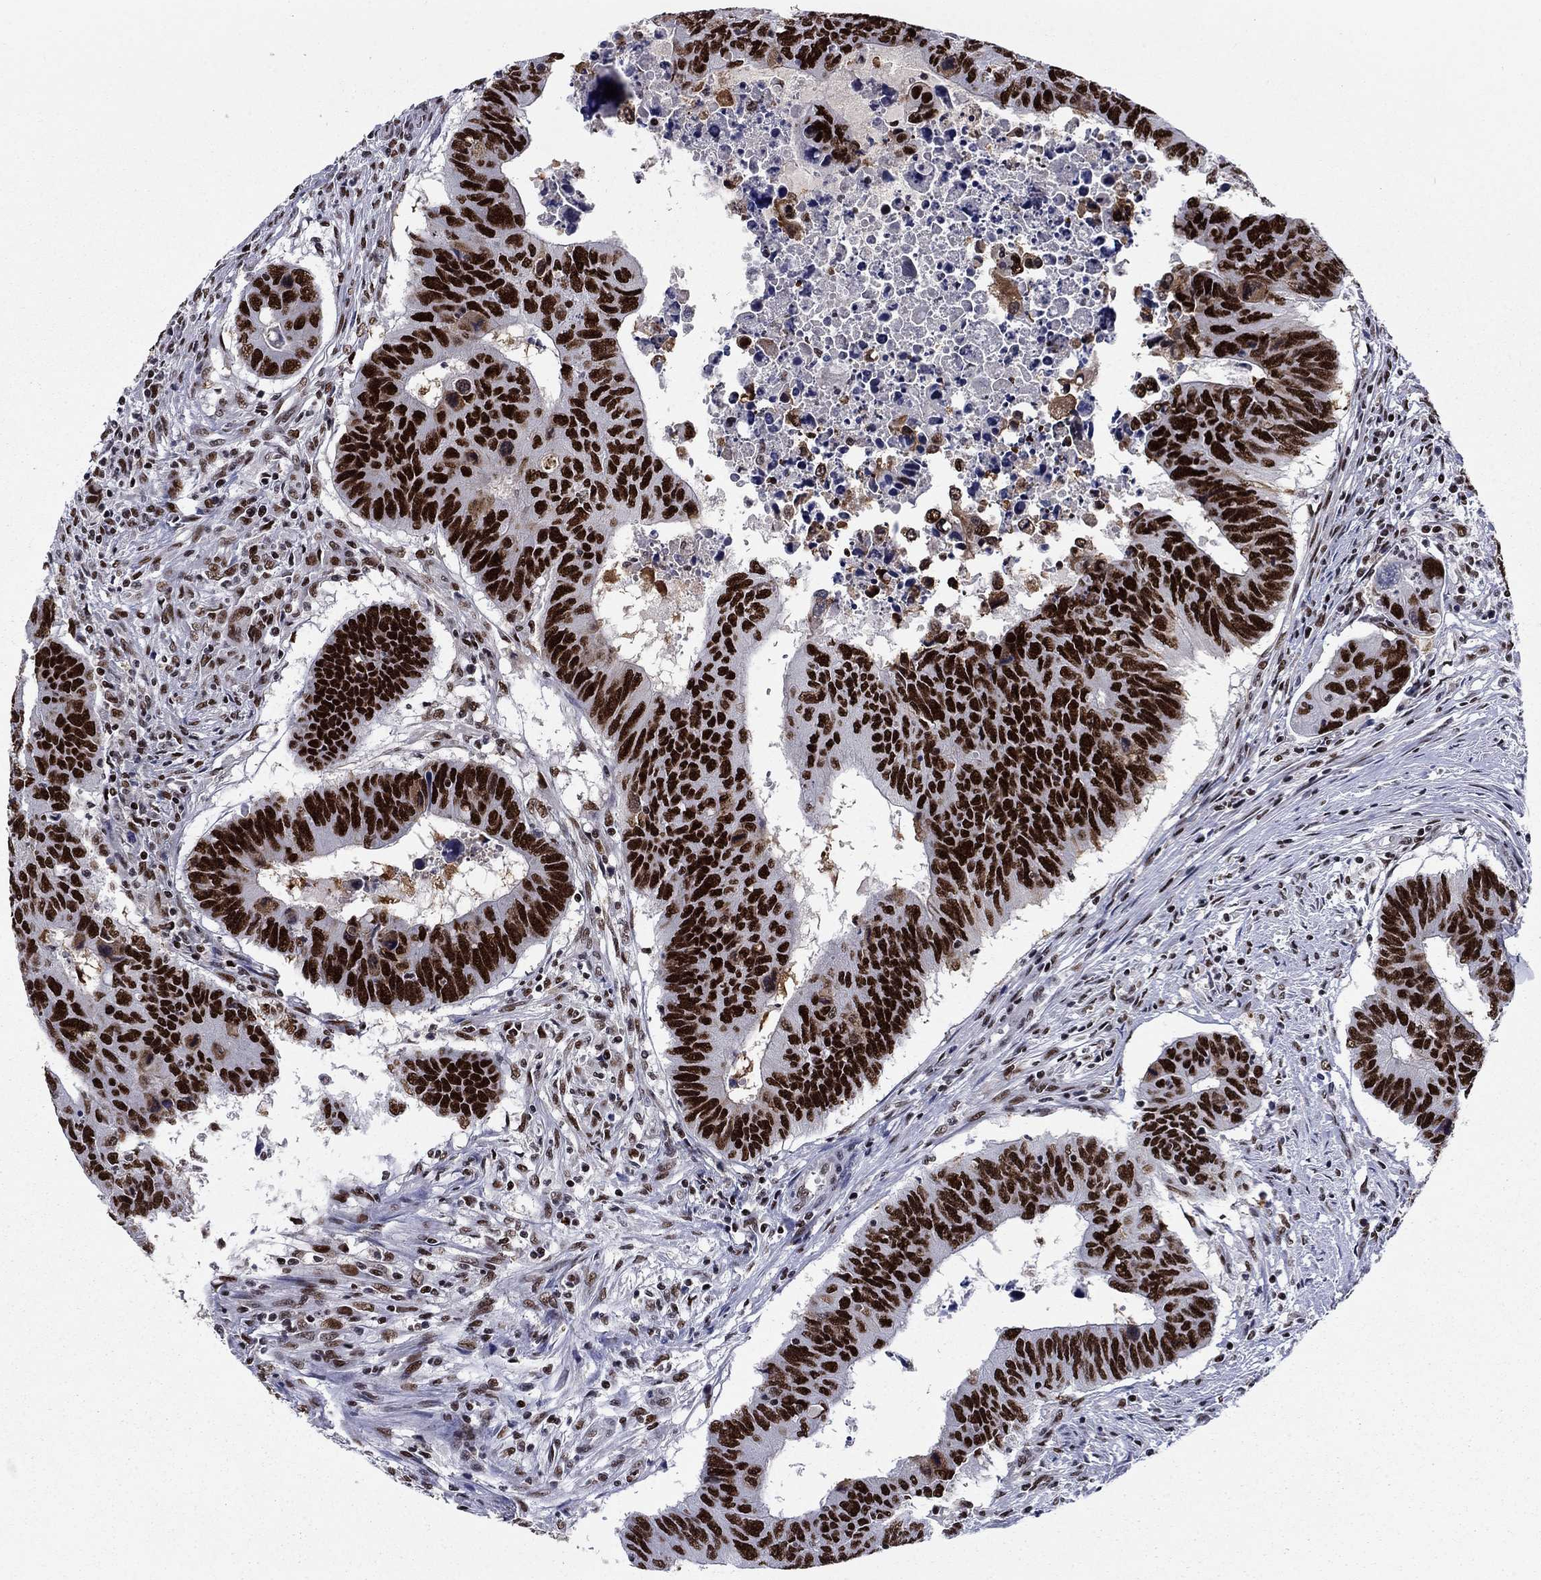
{"staining": {"intensity": "strong", "quantity": ">75%", "location": "nuclear"}, "tissue": "colorectal cancer", "cell_type": "Tumor cells", "image_type": "cancer", "snomed": [{"axis": "morphology", "description": "Adenocarcinoma, NOS"}, {"axis": "topography", "description": "Rectum"}], "caption": "Strong nuclear expression for a protein is appreciated in approximately >75% of tumor cells of colorectal cancer (adenocarcinoma) using immunohistochemistry (IHC).", "gene": "RPRD1B", "patient": {"sex": "female", "age": 85}}